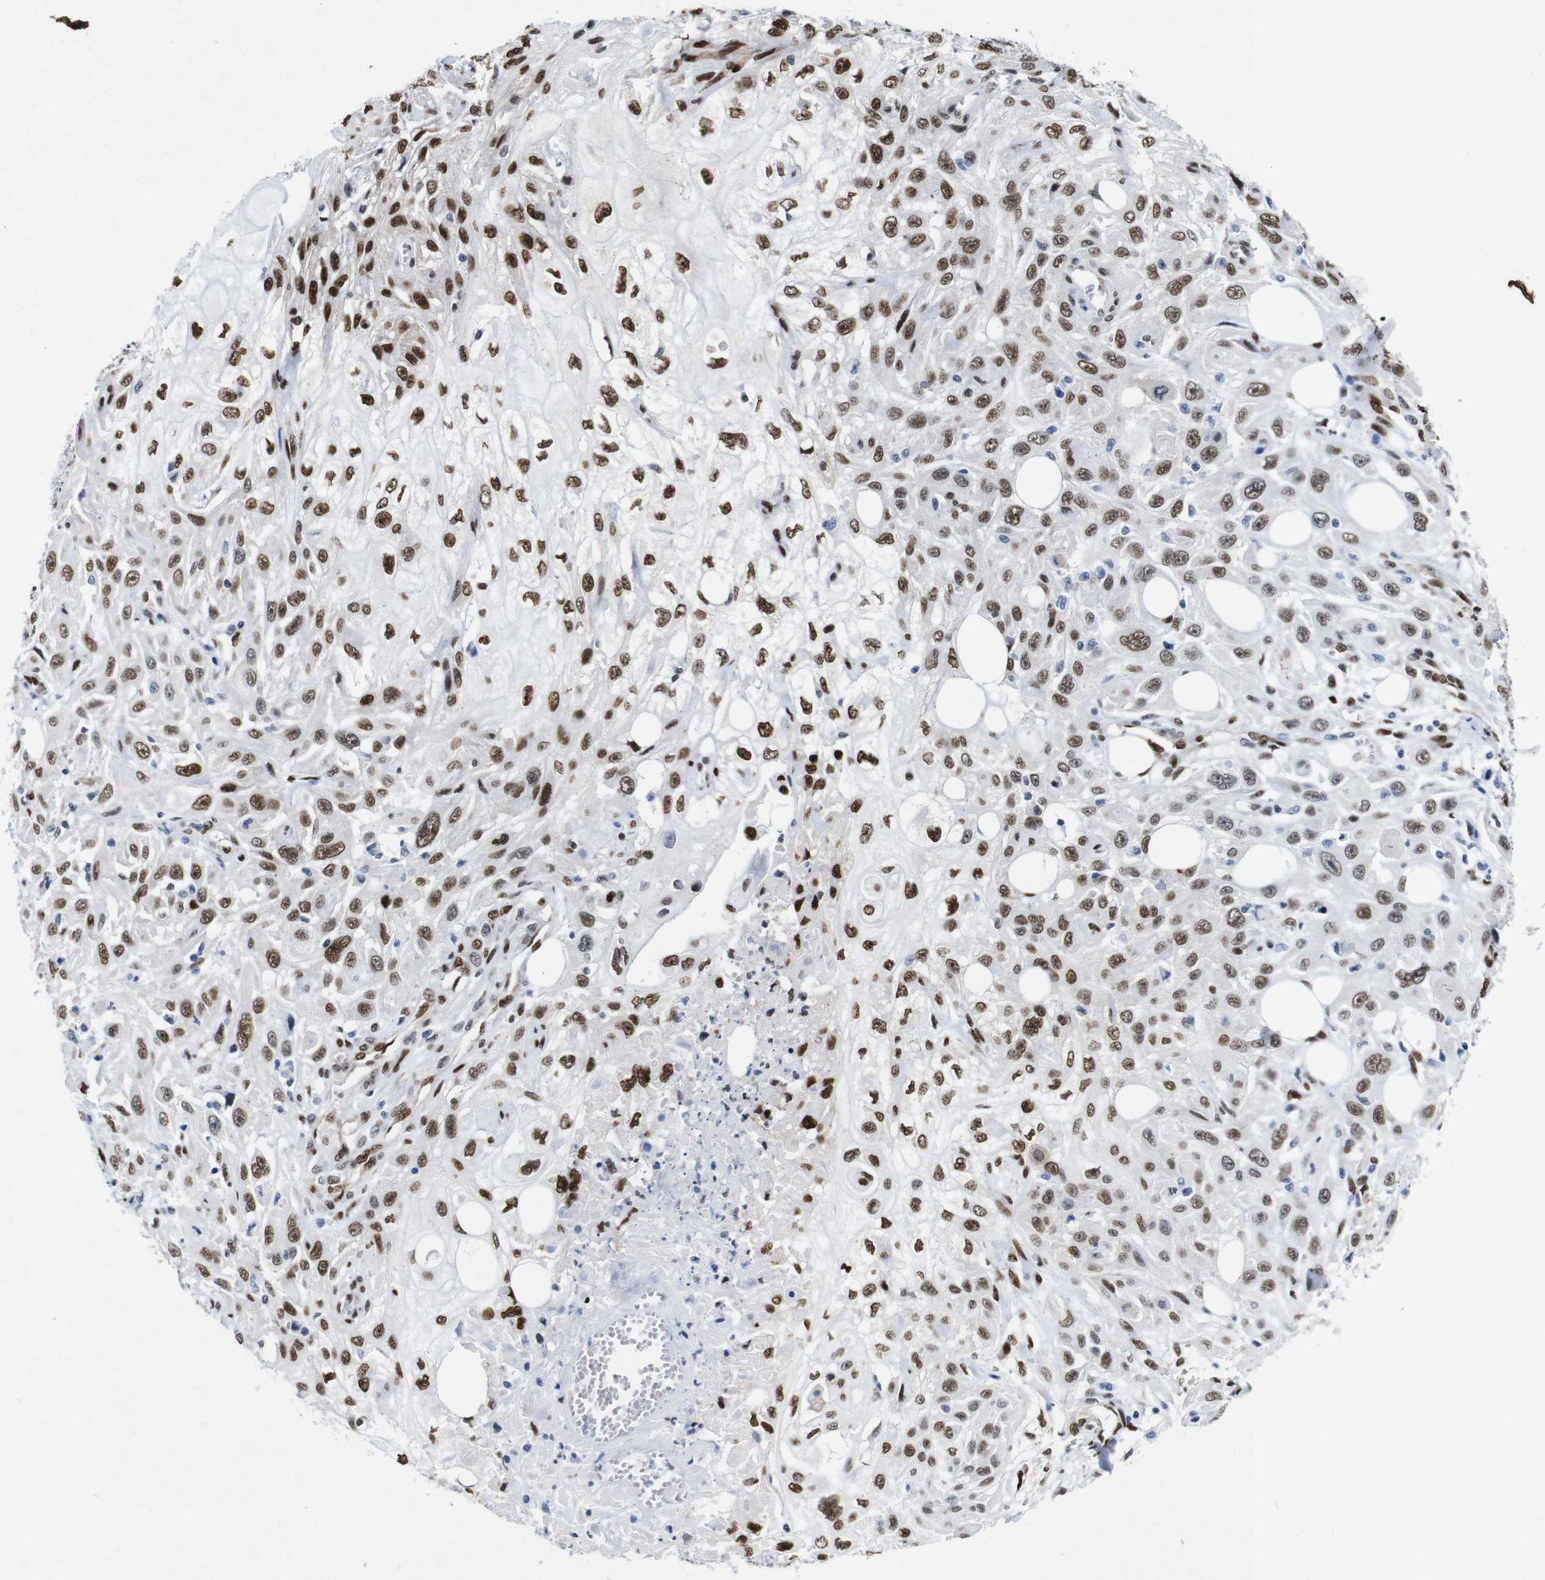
{"staining": {"intensity": "moderate", "quantity": ">75%", "location": "nuclear"}, "tissue": "skin cancer", "cell_type": "Tumor cells", "image_type": "cancer", "snomed": [{"axis": "morphology", "description": "Squamous cell carcinoma, NOS"}, {"axis": "topography", "description": "Skin"}], "caption": "Moderate nuclear expression is present in about >75% of tumor cells in skin cancer.", "gene": "FOSL2", "patient": {"sex": "male", "age": 75}}